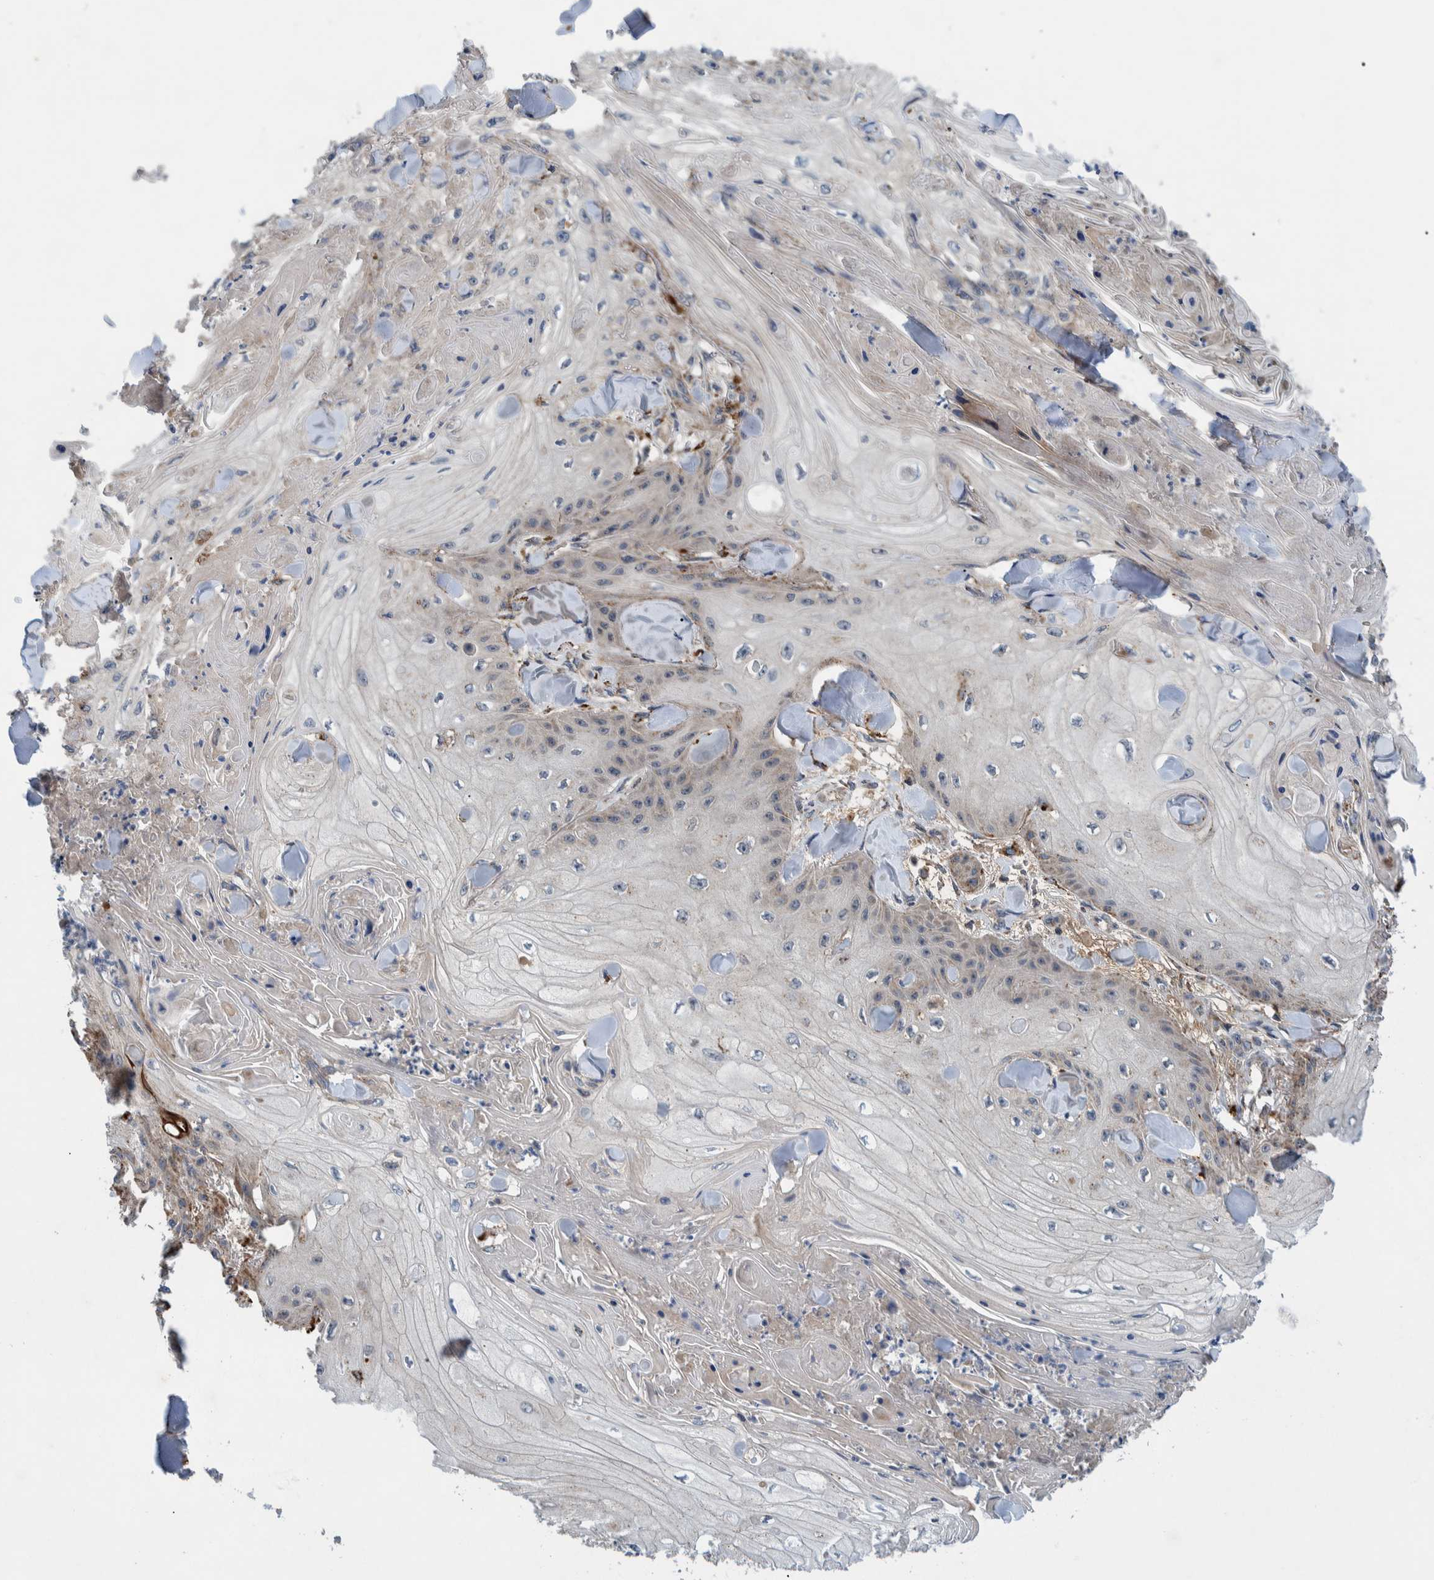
{"staining": {"intensity": "negative", "quantity": "none", "location": "none"}, "tissue": "skin cancer", "cell_type": "Tumor cells", "image_type": "cancer", "snomed": [{"axis": "morphology", "description": "Squamous cell carcinoma, NOS"}, {"axis": "topography", "description": "Skin"}], "caption": "High magnification brightfield microscopy of skin cancer (squamous cell carcinoma) stained with DAB (brown) and counterstained with hematoxylin (blue): tumor cells show no significant staining.", "gene": "ITIH3", "patient": {"sex": "male", "age": 74}}